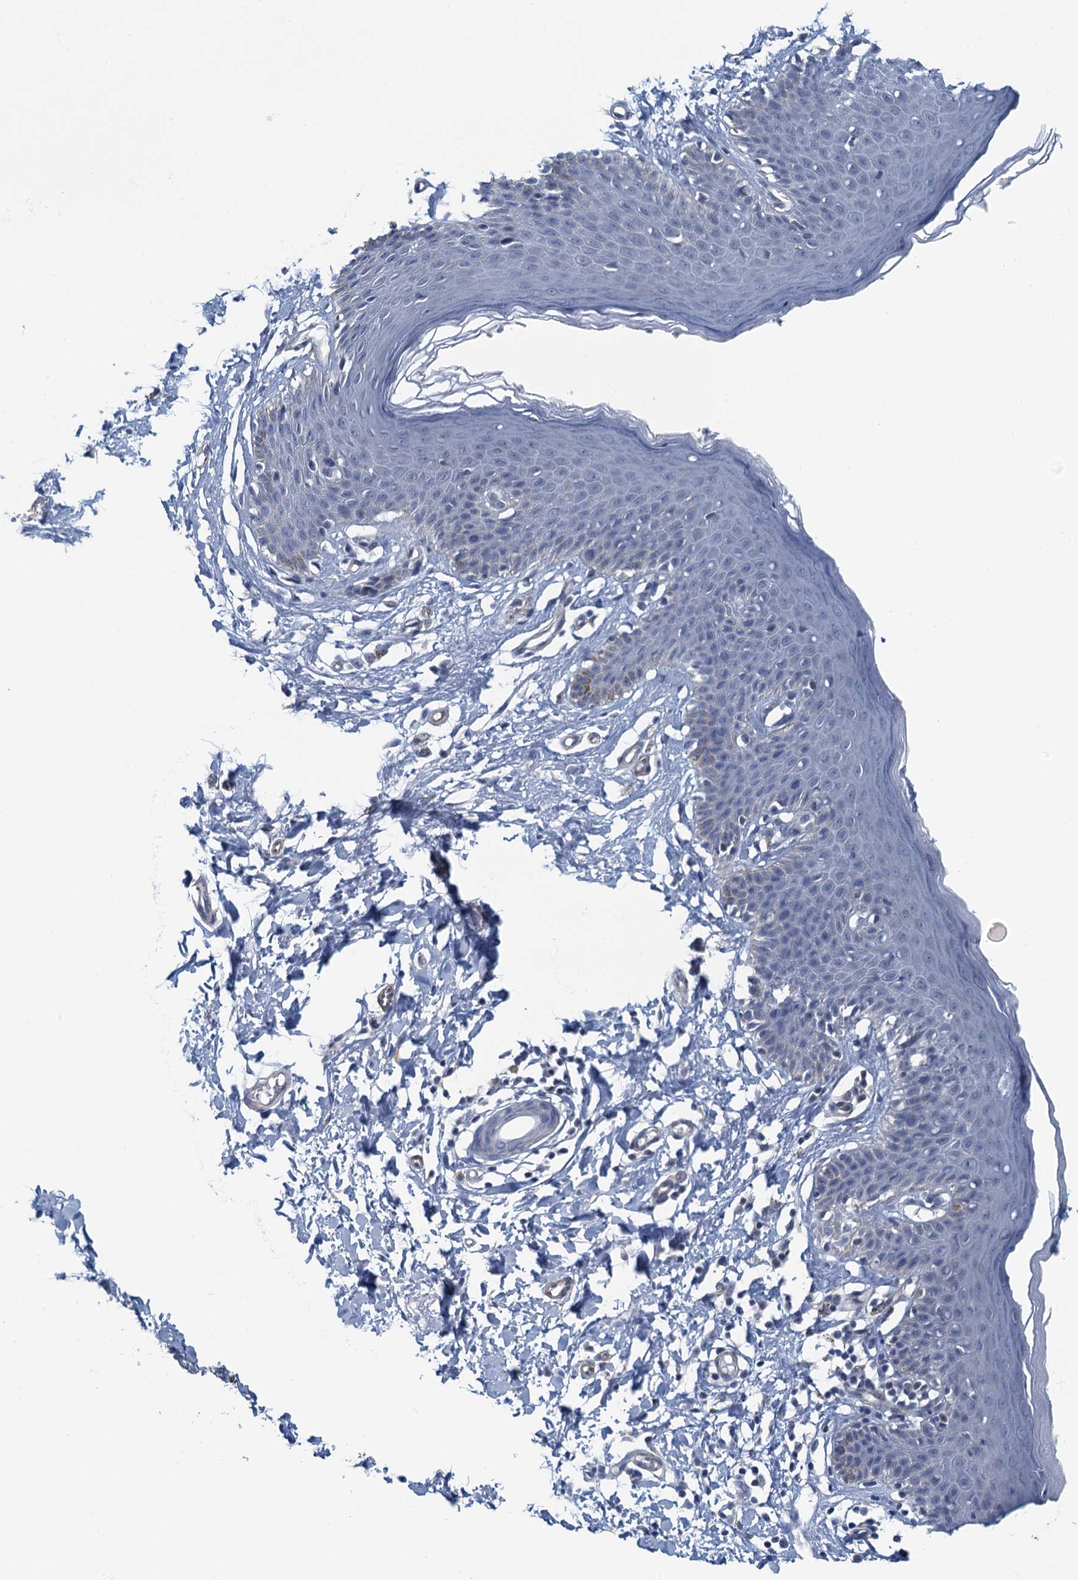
{"staining": {"intensity": "negative", "quantity": "none", "location": "none"}, "tissue": "skin", "cell_type": "Epidermal cells", "image_type": "normal", "snomed": [{"axis": "morphology", "description": "Normal tissue, NOS"}, {"axis": "topography", "description": "Vulva"}], "caption": "An IHC micrograph of unremarkable skin is shown. There is no staining in epidermal cells of skin. (DAB immunohistochemistry (IHC) visualized using brightfield microscopy, high magnification).", "gene": "ALG2", "patient": {"sex": "female", "age": 66}}